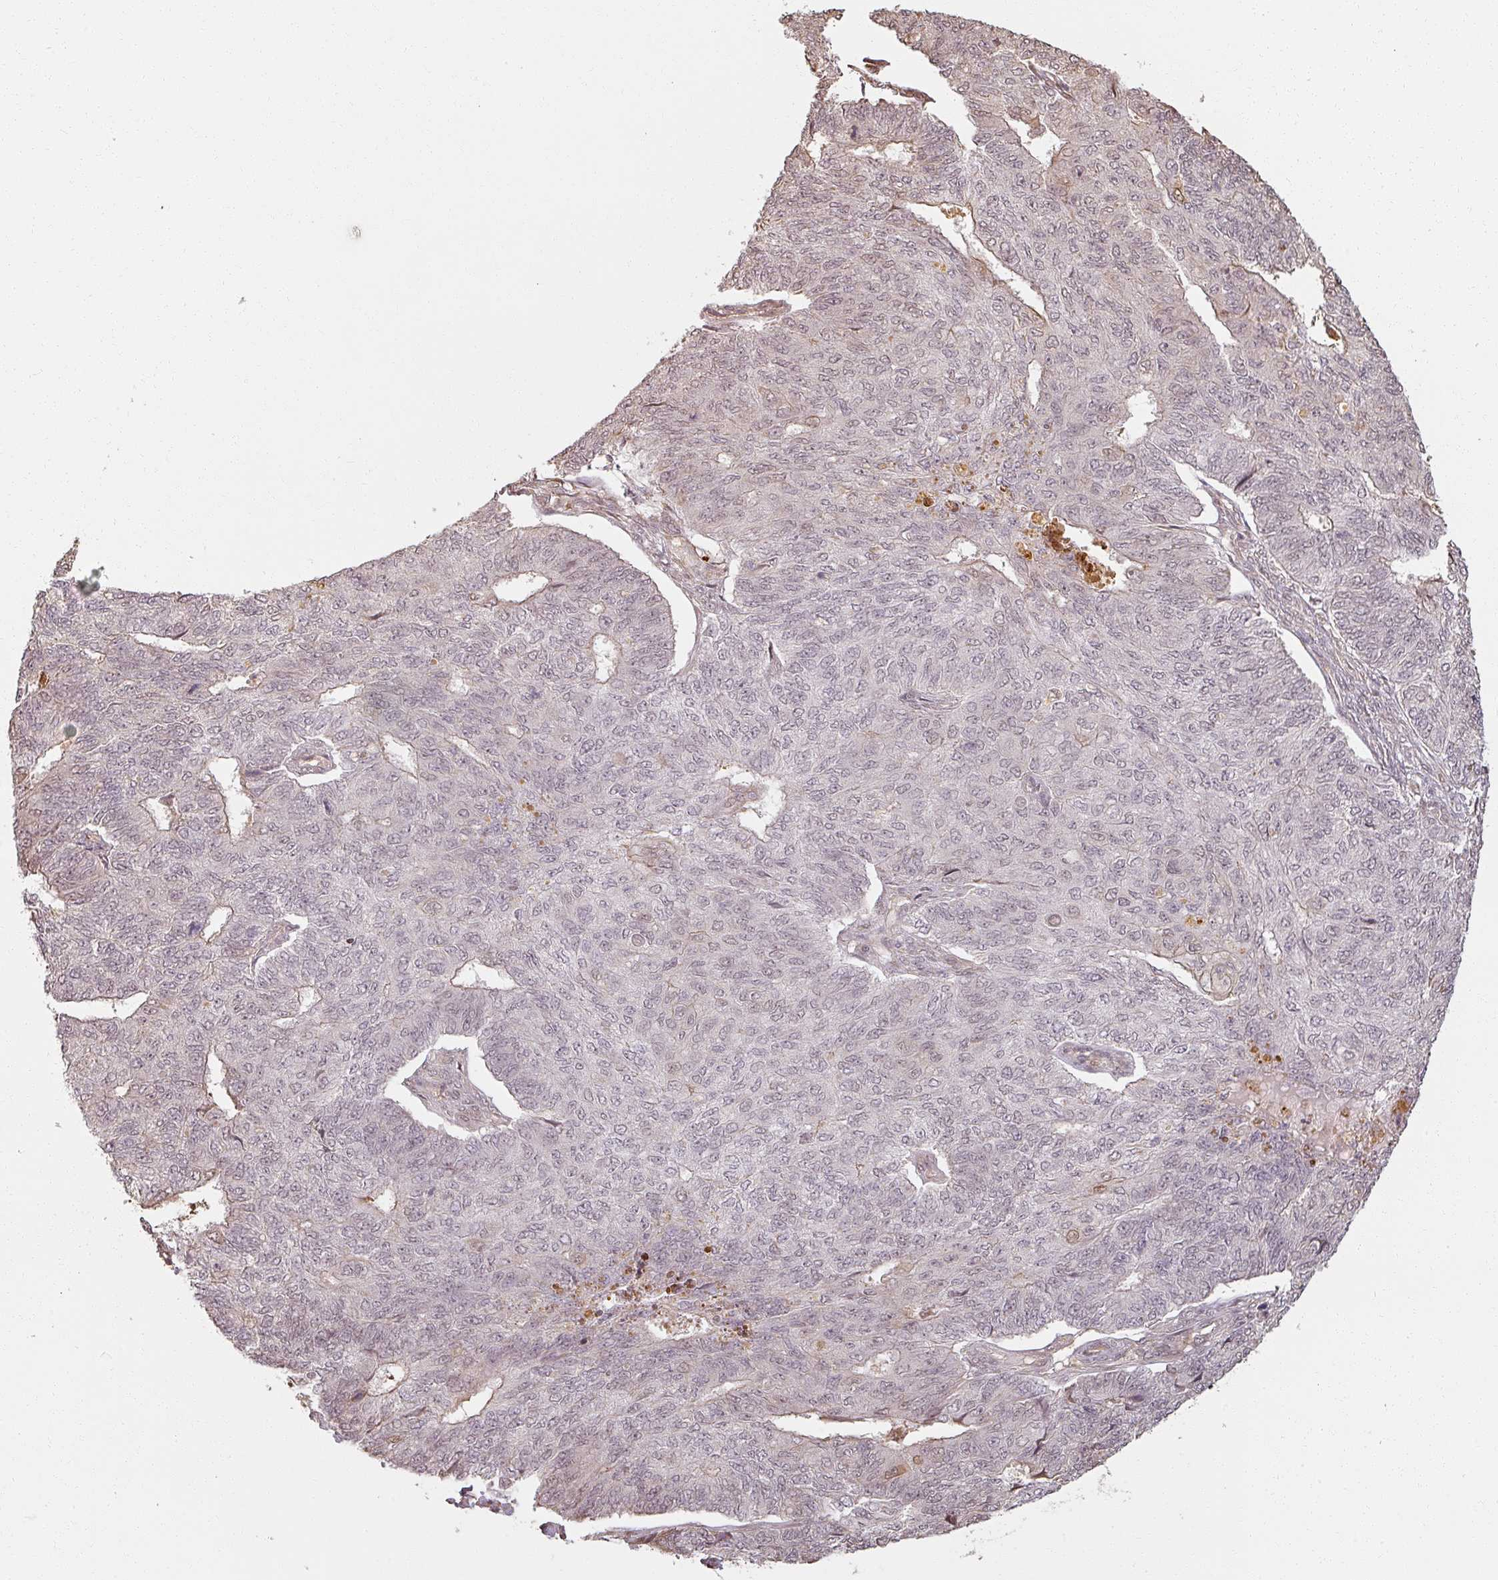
{"staining": {"intensity": "weak", "quantity": "<25%", "location": "nuclear"}, "tissue": "endometrial cancer", "cell_type": "Tumor cells", "image_type": "cancer", "snomed": [{"axis": "morphology", "description": "Adenocarcinoma, NOS"}, {"axis": "topography", "description": "Endometrium"}], "caption": "An immunohistochemistry micrograph of adenocarcinoma (endometrial) is shown. There is no staining in tumor cells of adenocarcinoma (endometrial). (DAB immunohistochemistry with hematoxylin counter stain).", "gene": "MED19", "patient": {"sex": "female", "age": 32}}